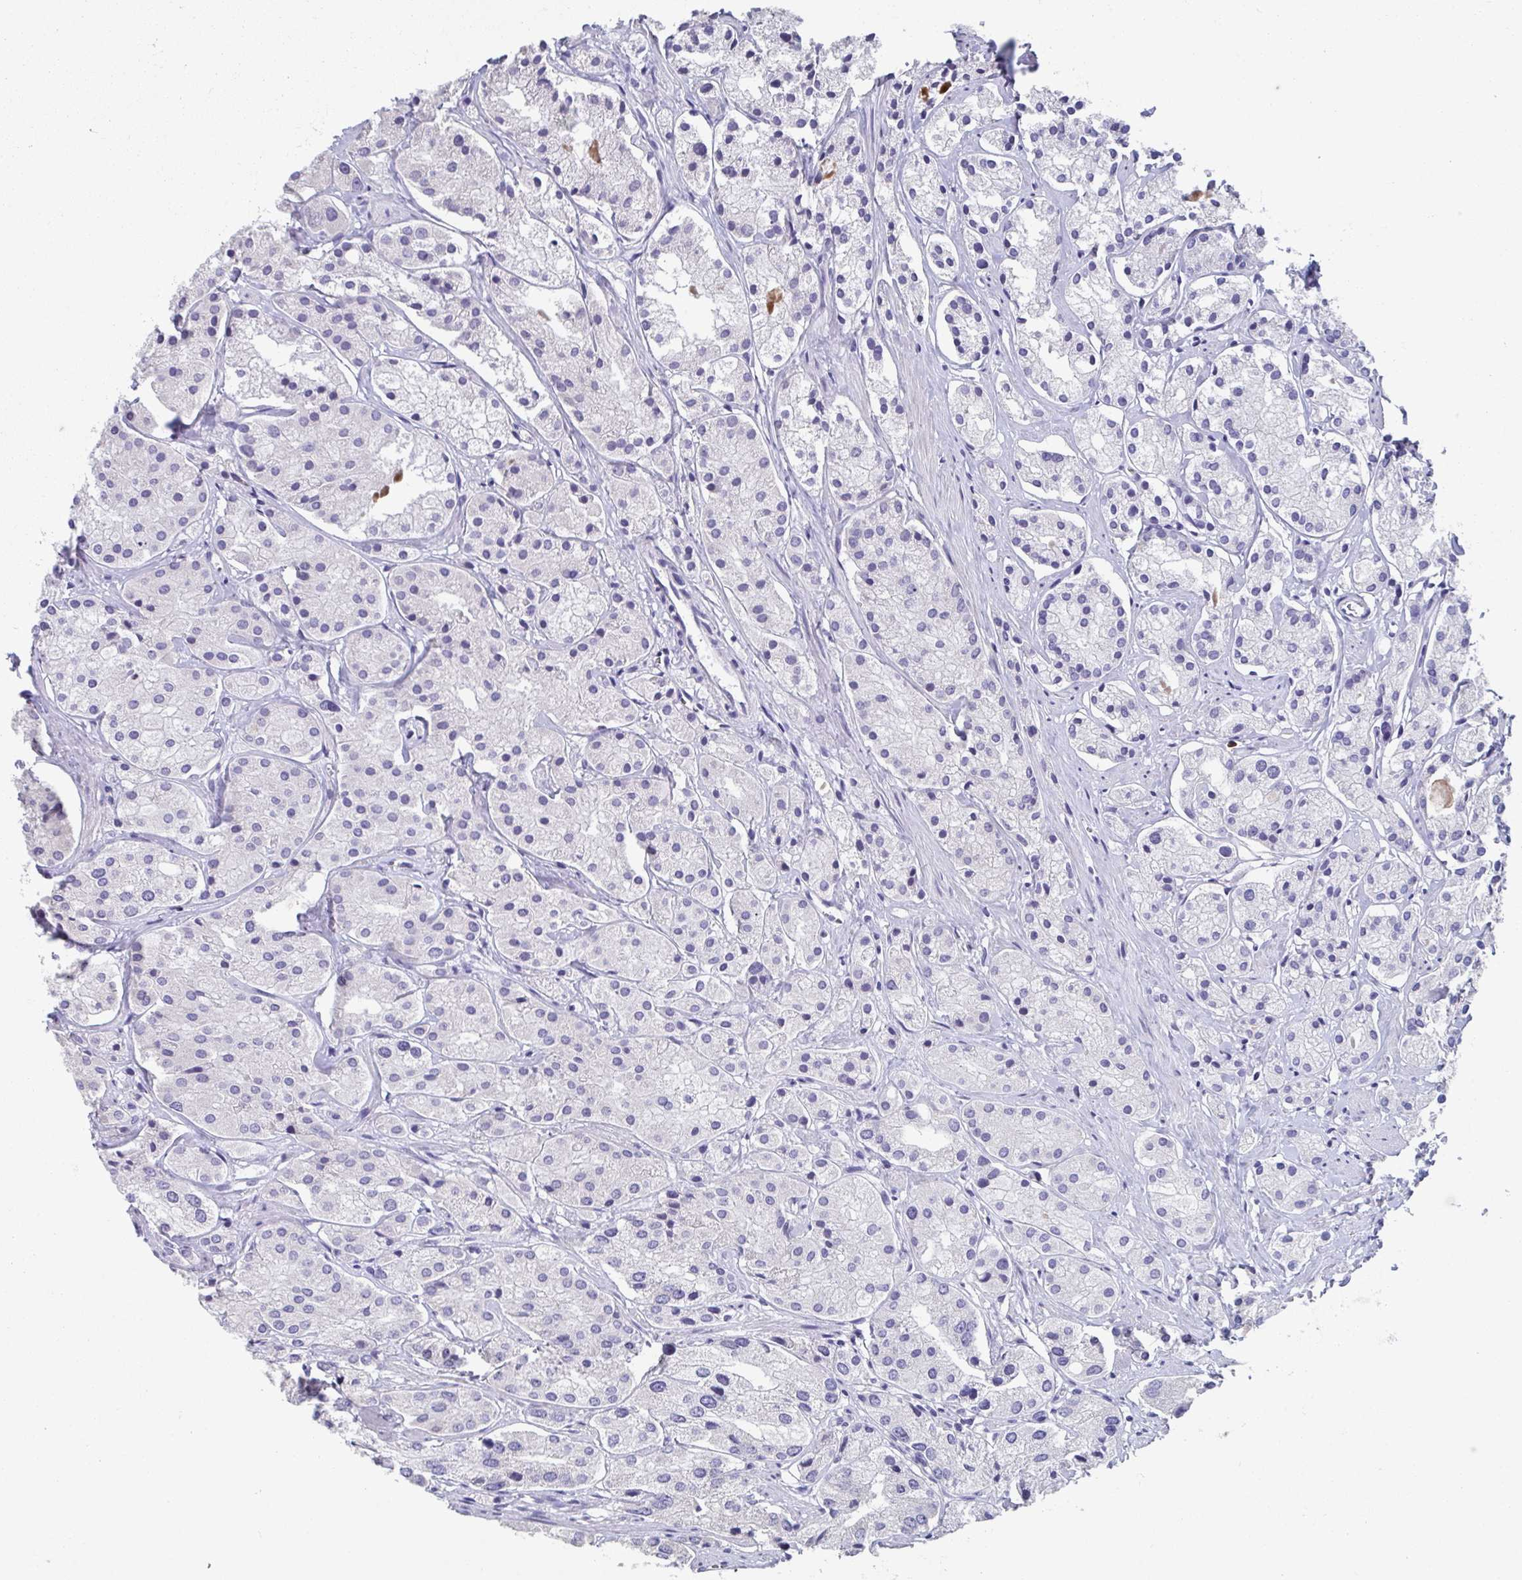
{"staining": {"intensity": "negative", "quantity": "none", "location": "none"}, "tissue": "prostate cancer", "cell_type": "Tumor cells", "image_type": "cancer", "snomed": [{"axis": "morphology", "description": "Adenocarcinoma, Low grade"}, {"axis": "topography", "description": "Prostate"}], "caption": "Immunohistochemical staining of prostate cancer (low-grade adenocarcinoma) displays no significant staining in tumor cells.", "gene": "LRRC58", "patient": {"sex": "male", "age": 69}}